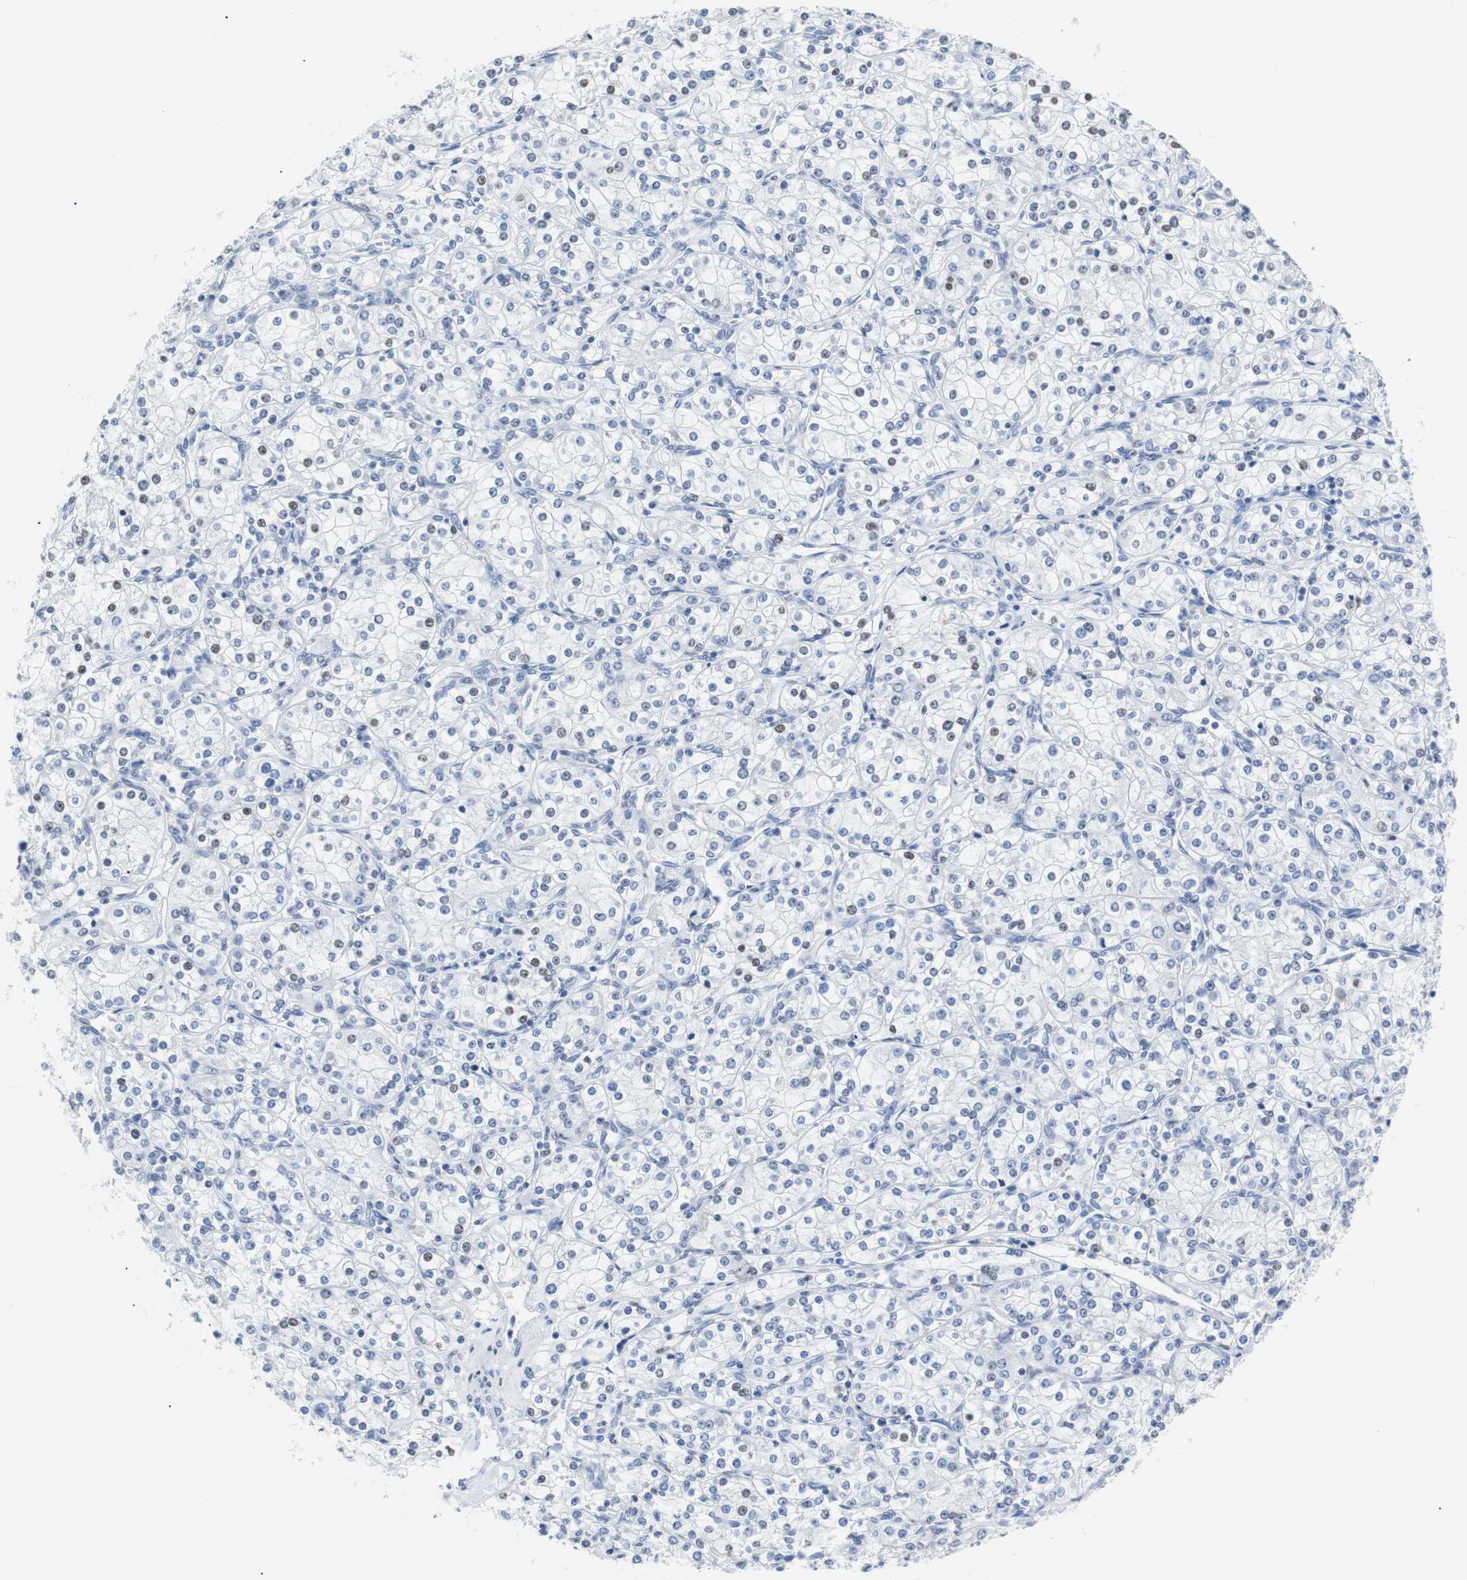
{"staining": {"intensity": "weak", "quantity": "<25%", "location": "nuclear"}, "tissue": "renal cancer", "cell_type": "Tumor cells", "image_type": "cancer", "snomed": [{"axis": "morphology", "description": "Adenocarcinoma, NOS"}, {"axis": "topography", "description": "Kidney"}], "caption": "High power microscopy micrograph of an immunohistochemistry (IHC) image of renal cancer (adenocarcinoma), revealing no significant staining in tumor cells.", "gene": "JUN", "patient": {"sex": "male", "age": 77}}